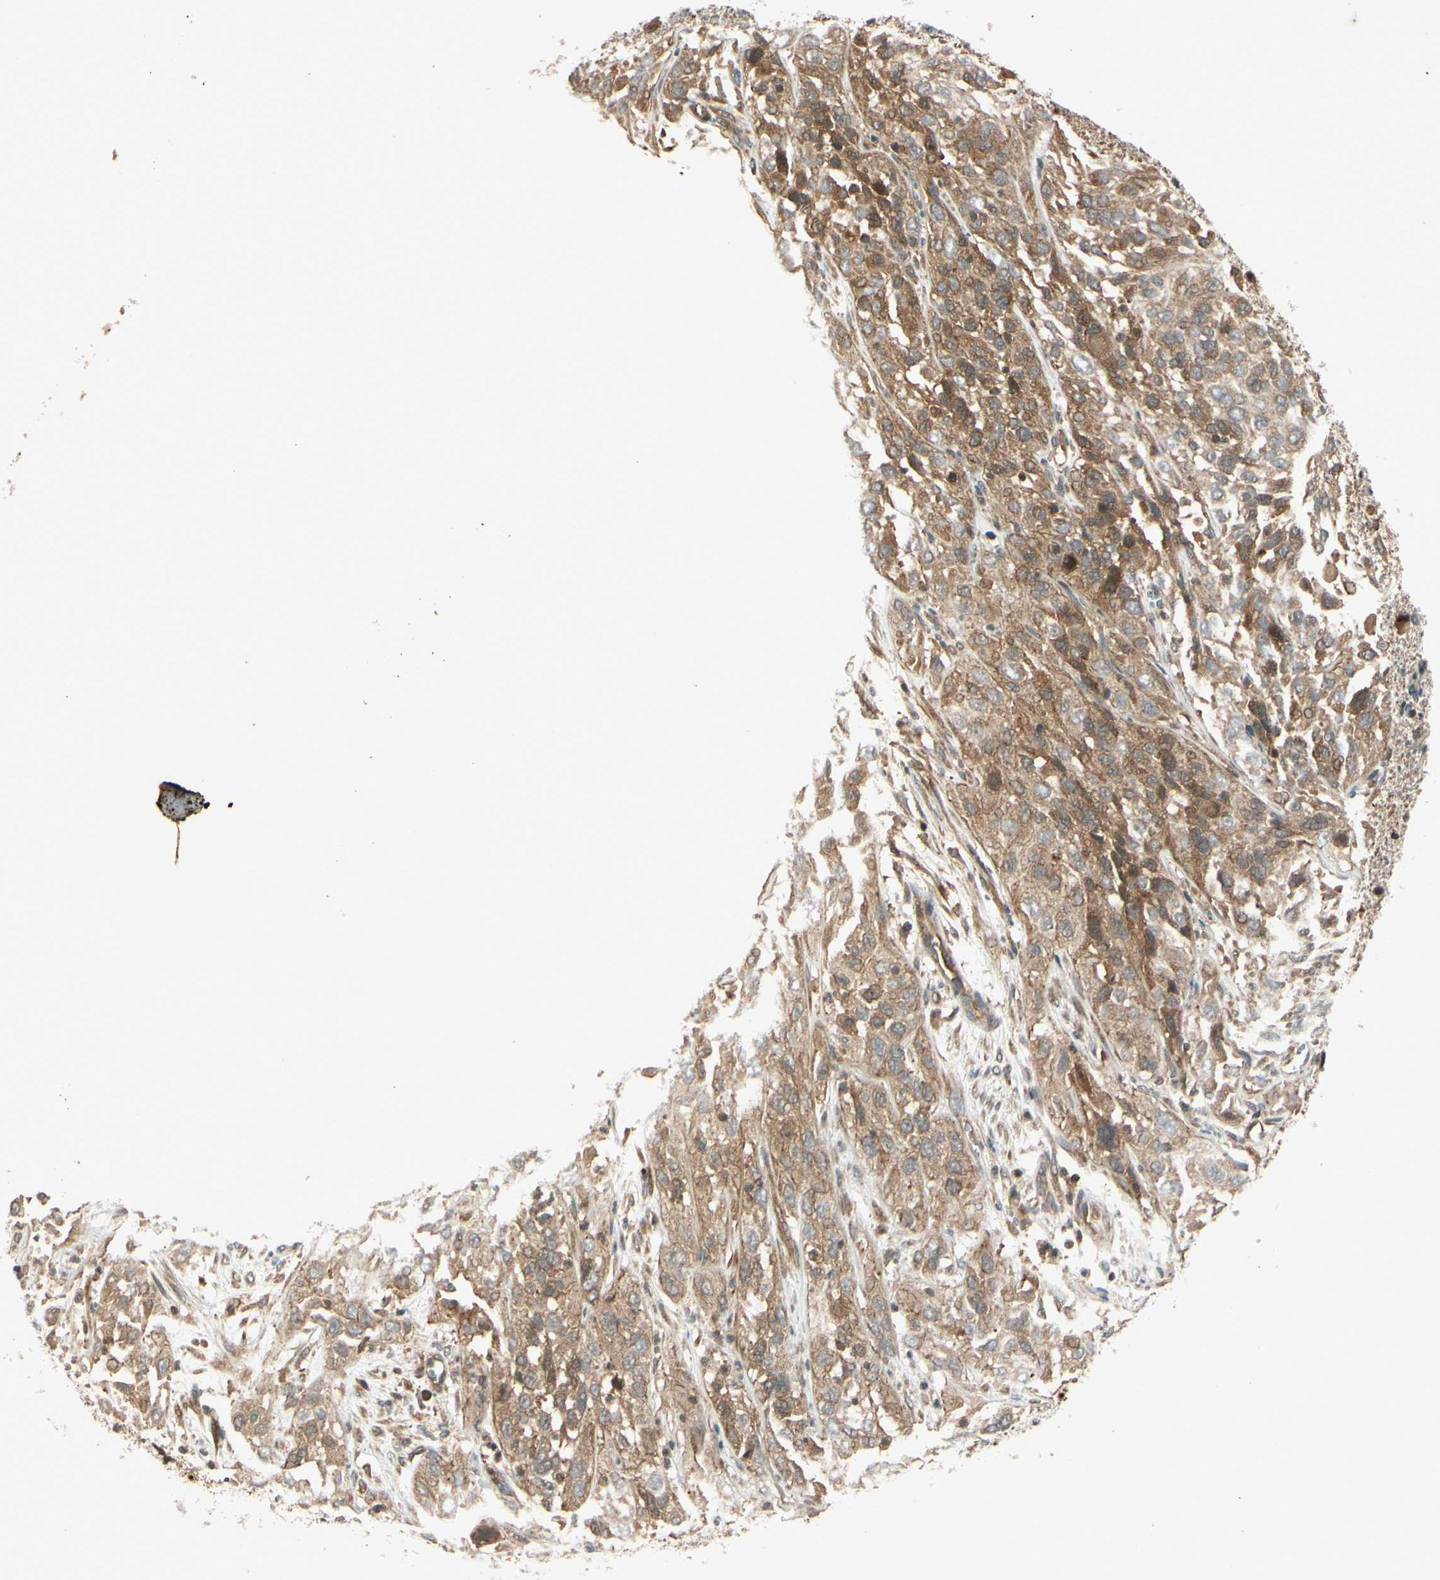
{"staining": {"intensity": "moderate", "quantity": ">75%", "location": "cytoplasmic/membranous"}, "tissue": "cervical cancer", "cell_type": "Tumor cells", "image_type": "cancer", "snomed": [{"axis": "morphology", "description": "Squamous cell carcinoma, NOS"}, {"axis": "topography", "description": "Cervix"}], "caption": "The histopathology image reveals staining of cervical squamous cell carcinoma, revealing moderate cytoplasmic/membranous protein staining (brown color) within tumor cells.", "gene": "EPHA8", "patient": {"sex": "female", "age": 32}}